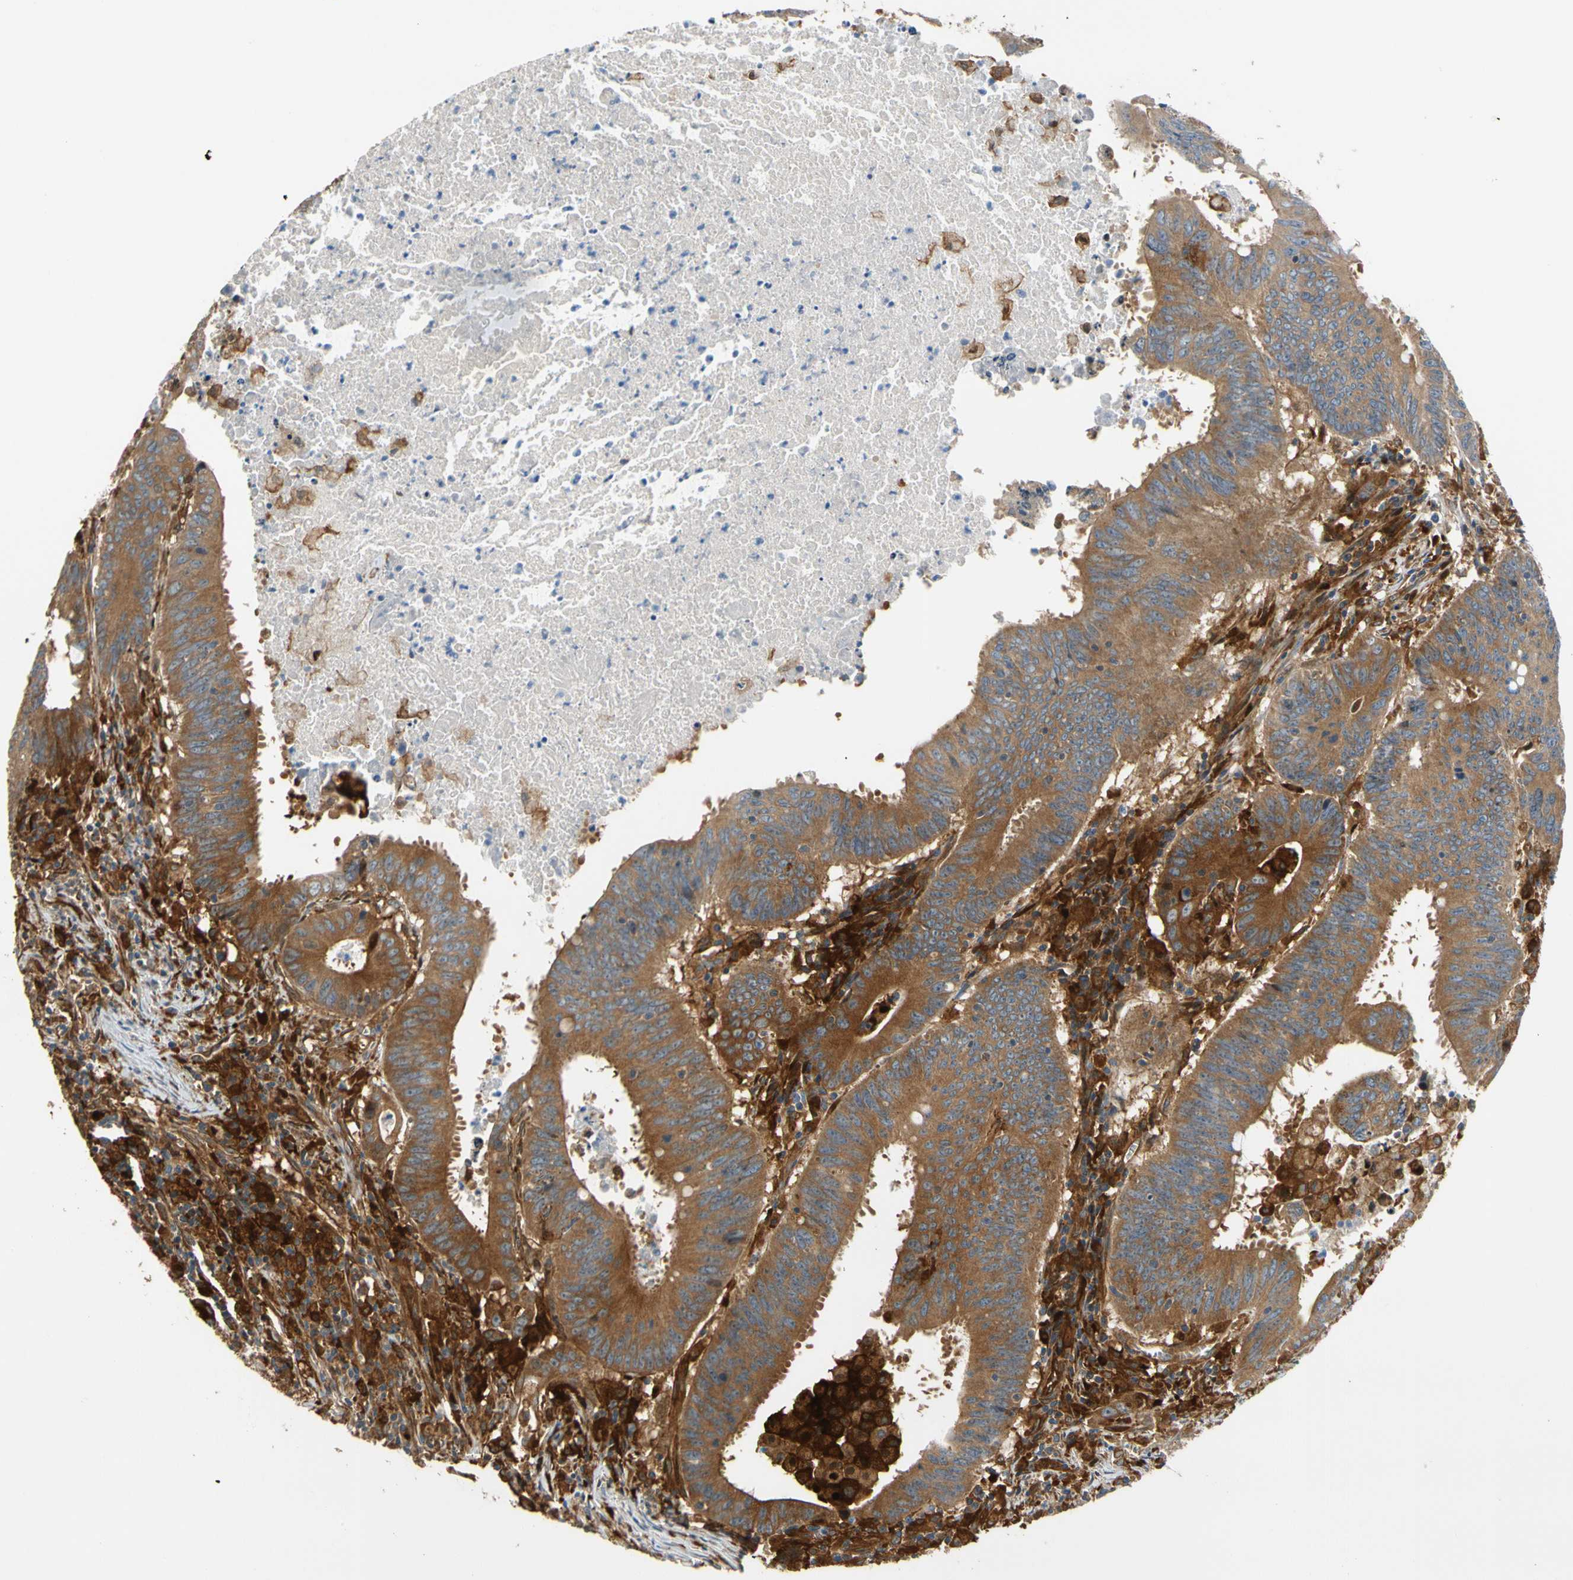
{"staining": {"intensity": "moderate", "quantity": ">75%", "location": "cytoplasmic/membranous"}, "tissue": "colorectal cancer", "cell_type": "Tumor cells", "image_type": "cancer", "snomed": [{"axis": "morphology", "description": "Adenocarcinoma, NOS"}, {"axis": "topography", "description": "Colon"}], "caption": "Immunohistochemistry image of neoplastic tissue: human colorectal cancer stained using immunohistochemistry displays medium levels of moderate protein expression localized specifically in the cytoplasmic/membranous of tumor cells, appearing as a cytoplasmic/membranous brown color.", "gene": "PARP14", "patient": {"sex": "male", "age": 45}}